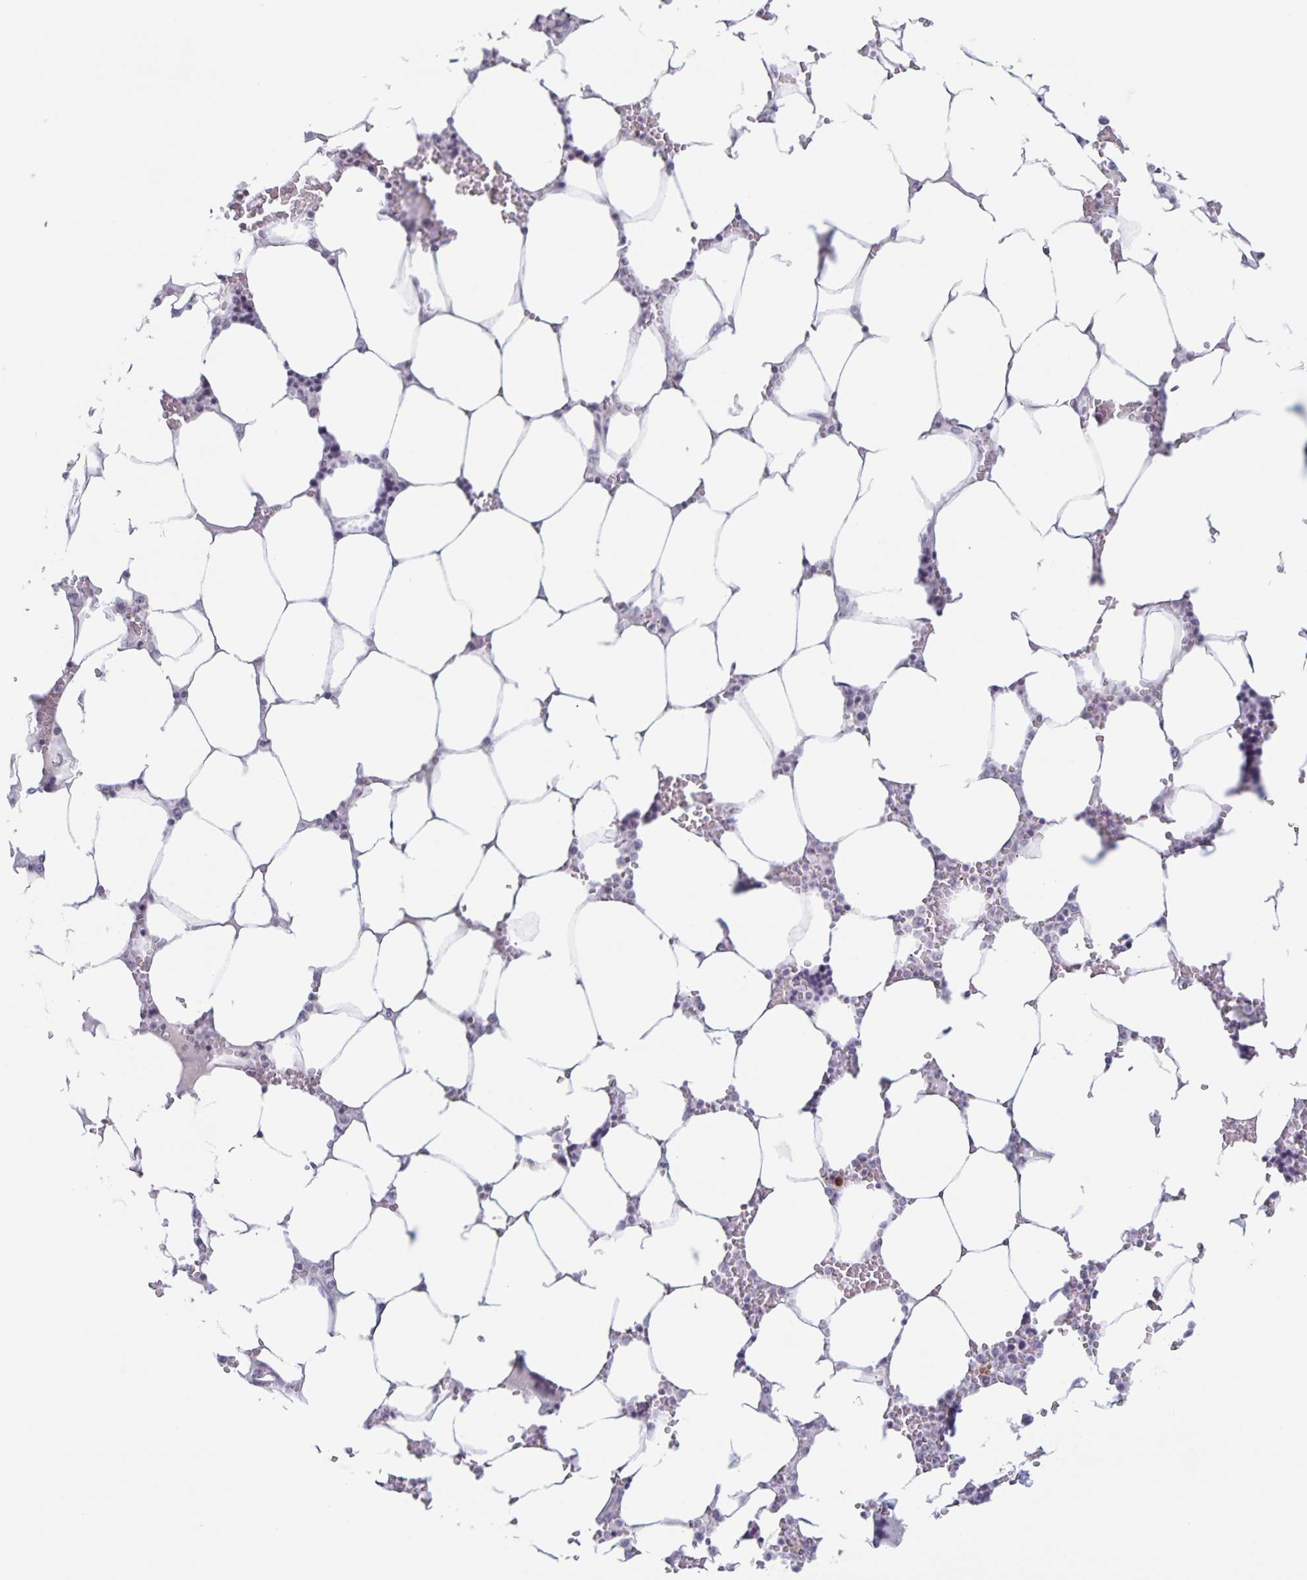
{"staining": {"intensity": "negative", "quantity": "none", "location": "none"}, "tissue": "bone marrow", "cell_type": "Hematopoietic cells", "image_type": "normal", "snomed": [{"axis": "morphology", "description": "Normal tissue, NOS"}, {"axis": "topography", "description": "Bone marrow"}], "caption": "High power microscopy photomicrograph of an IHC histopathology image of benign bone marrow, revealing no significant staining in hematopoietic cells. Nuclei are stained in blue.", "gene": "LCE6A", "patient": {"sex": "male", "age": 64}}